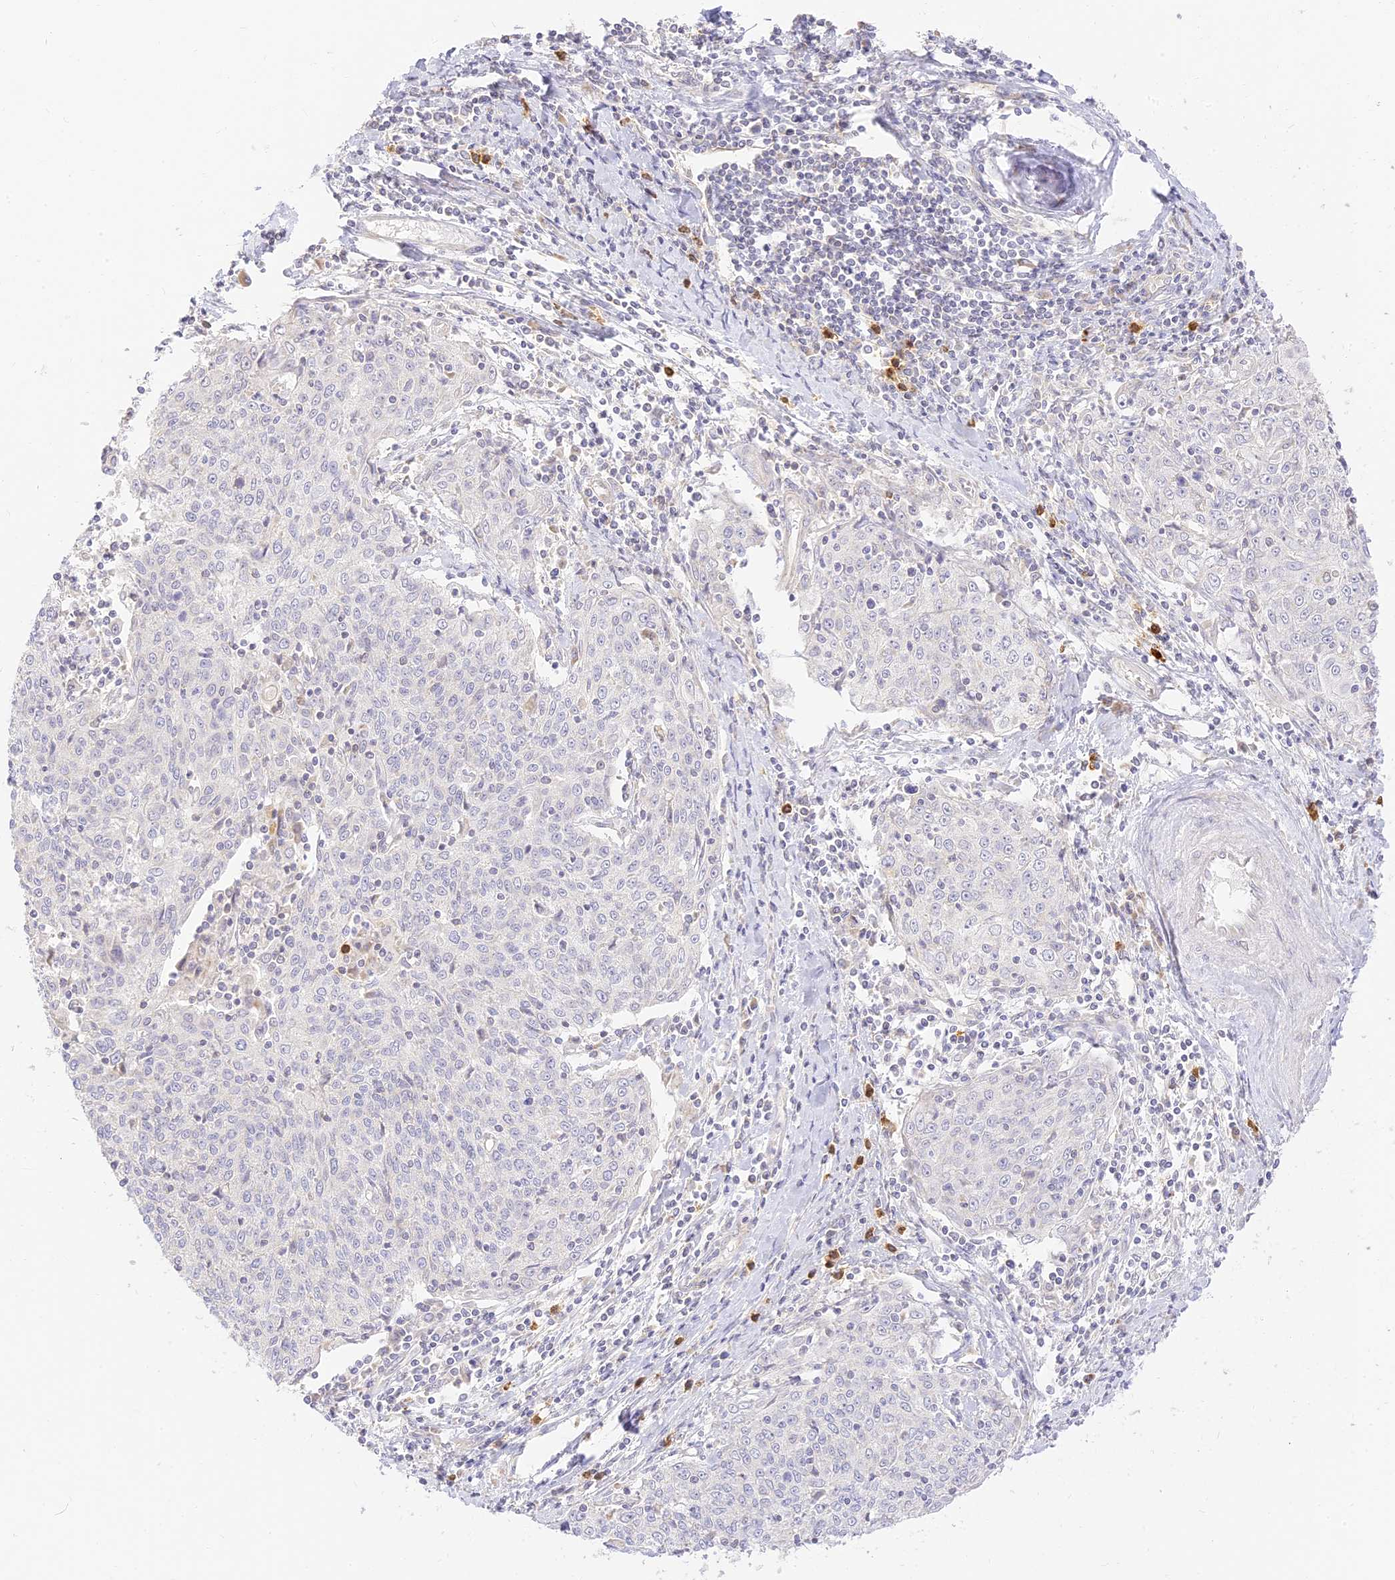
{"staining": {"intensity": "negative", "quantity": "none", "location": "none"}, "tissue": "cervical cancer", "cell_type": "Tumor cells", "image_type": "cancer", "snomed": [{"axis": "morphology", "description": "Squamous cell carcinoma, NOS"}, {"axis": "topography", "description": "Cervix"}], "caption": "Immunohistochemical staining of human squamous cell carcinoma (cervical) shows no significant staining in tumor cells. Brightfield microscopy of immunohistochemistry stained with DAB (brown) and hematoxylin (blue), captured at high magnification.", "gene": "LRRC15", "patient": {"sex": "female", "age": 48}}